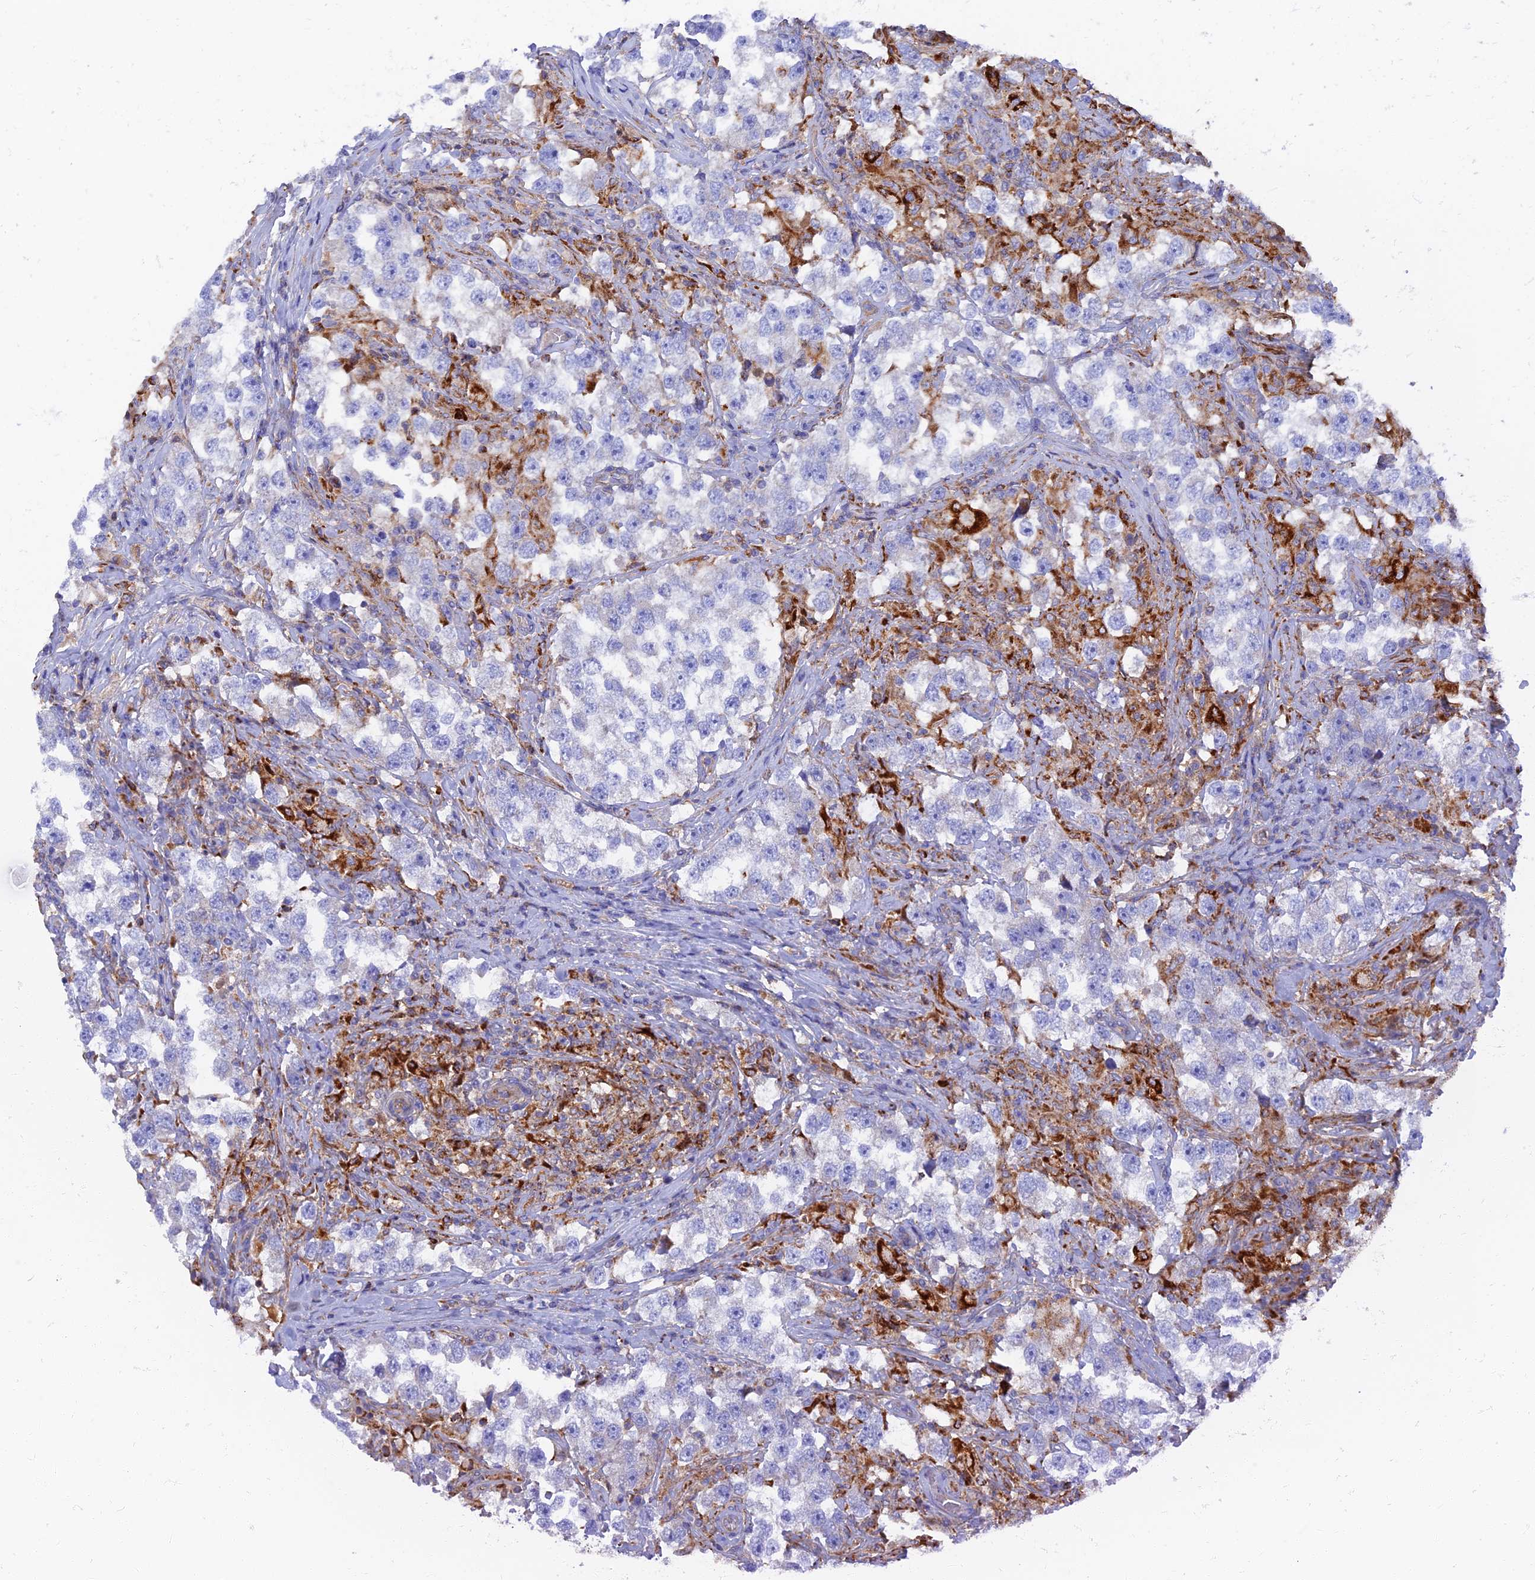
{"staining": {"intensity": "negative", "quantity": "none", "location": "none"}, "tissue": "testis cancer", "cell_type": "Tumor cells", "image_type": "cancer", "snomed": [{"axis": "morphology", "description": "Seminoma, NOS"}, {"axis": "topography", "description": "Testis"}], "caption": "High magnification brightfield microscopy of seminoma (testis) stained with DAB (3,3'-diaminobenzidine) (brown) and counterstained with hematoxylin (blue): tumor cells show no significant positivity.", "gene": "TMEM44", "patient": {"sex": "male", "age": 46}}